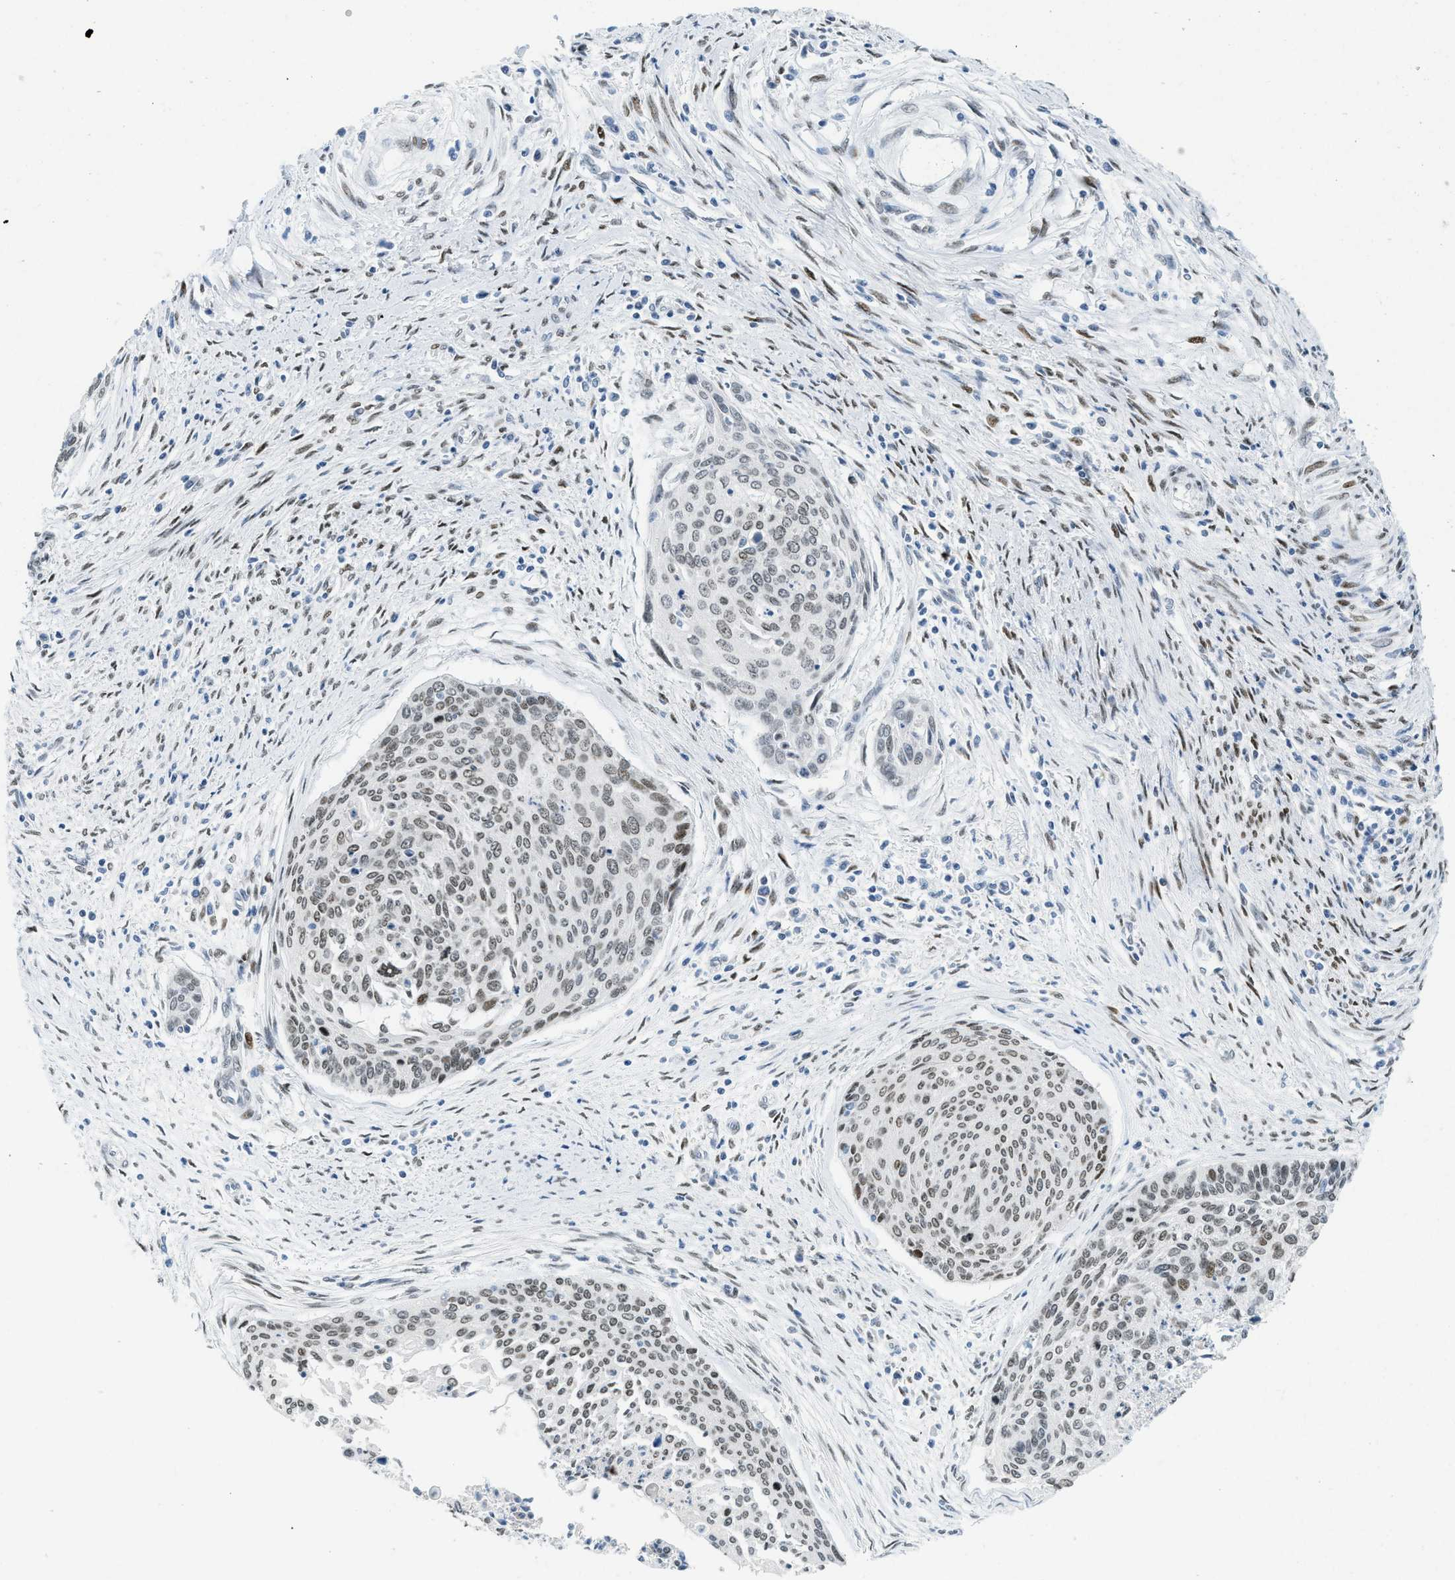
{"staining": {"intensity": "moderate", "quantity": ">75%", "location": "nuclear"}, "tissue": "cervical cancer", "cell_type": "Tumor cells", "image_type": "cancer", "snomed": [{"axis": "morphology", "description": "Squamous cell carcinoma, NOS"}, {"axis": "topography", "description": "Cervix"}], "caption": "Protein expression analysis of human squamous cell carcinoma (cervical) reveals moderate nuclear expression in approximately >75% of tumor cells.", "gene": "PBX1", "patient": {"sex": "female", "age": 55}}